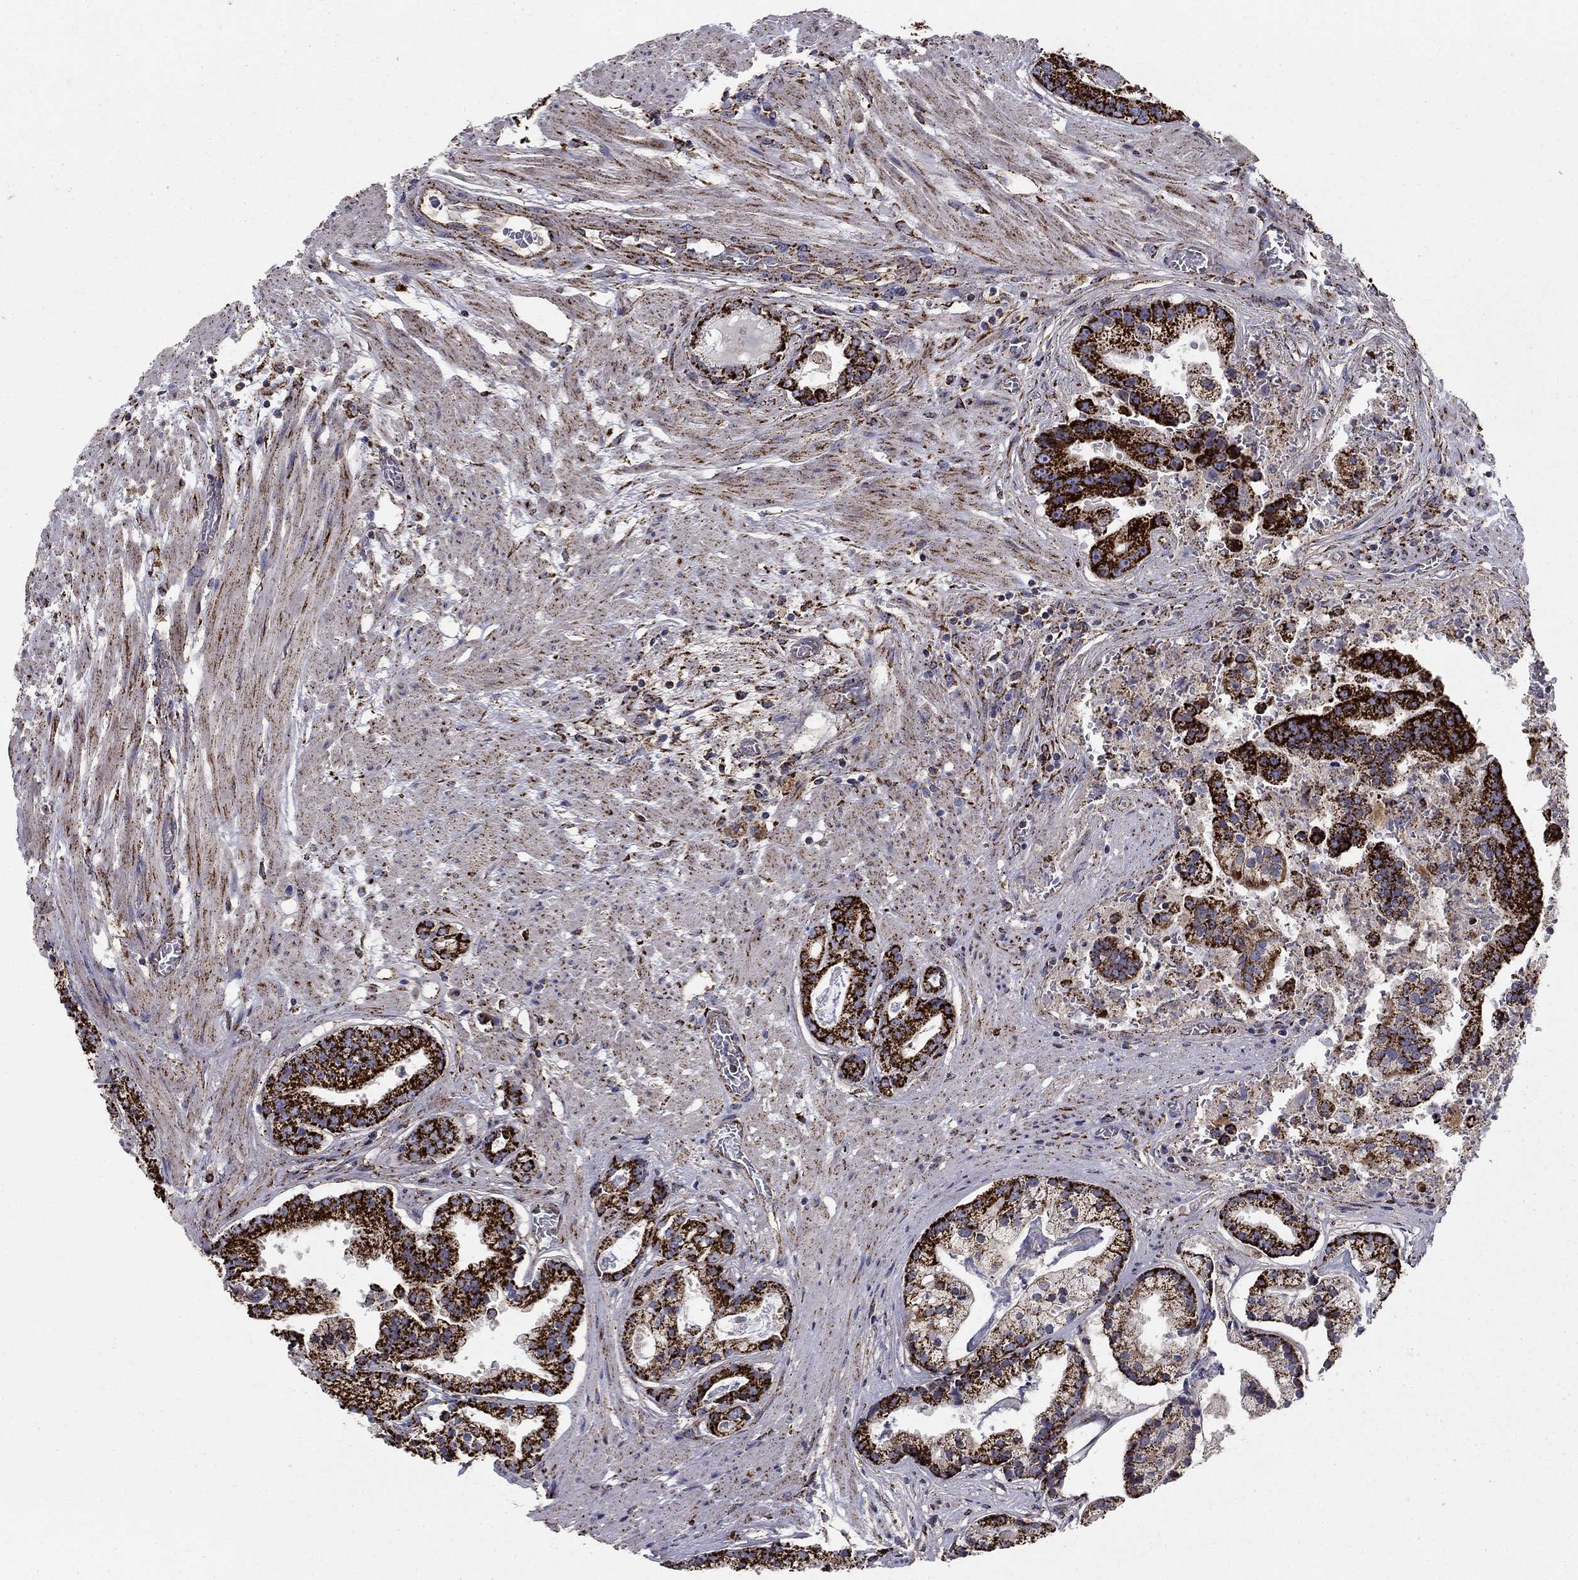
{"staining": {"intensity": "strong", "quantity": ">75%", "location": "cytoplasmic/membranous"}, "tissue": "prostate cancer", "cell_type": "Tumor cells", "image_type": "cancer", "snomed": [{"axis": "morphology", "description": "Adenocarcinoma, NOS"}, {"axis": "topography", "description": "Prostate and seminal vesicle, NOS"}, {"axis": "topography", "description": "Prostate"}], "caption": "This micrograph exhibits immunohistochemistry (IHC) staining of prostate adenocarcinoma, with high strong cytoplasmic/membranous positivity in about >75% of tumor cells.", "gene": "GCSH", "patient": {"sex": "male", "age": 44}}